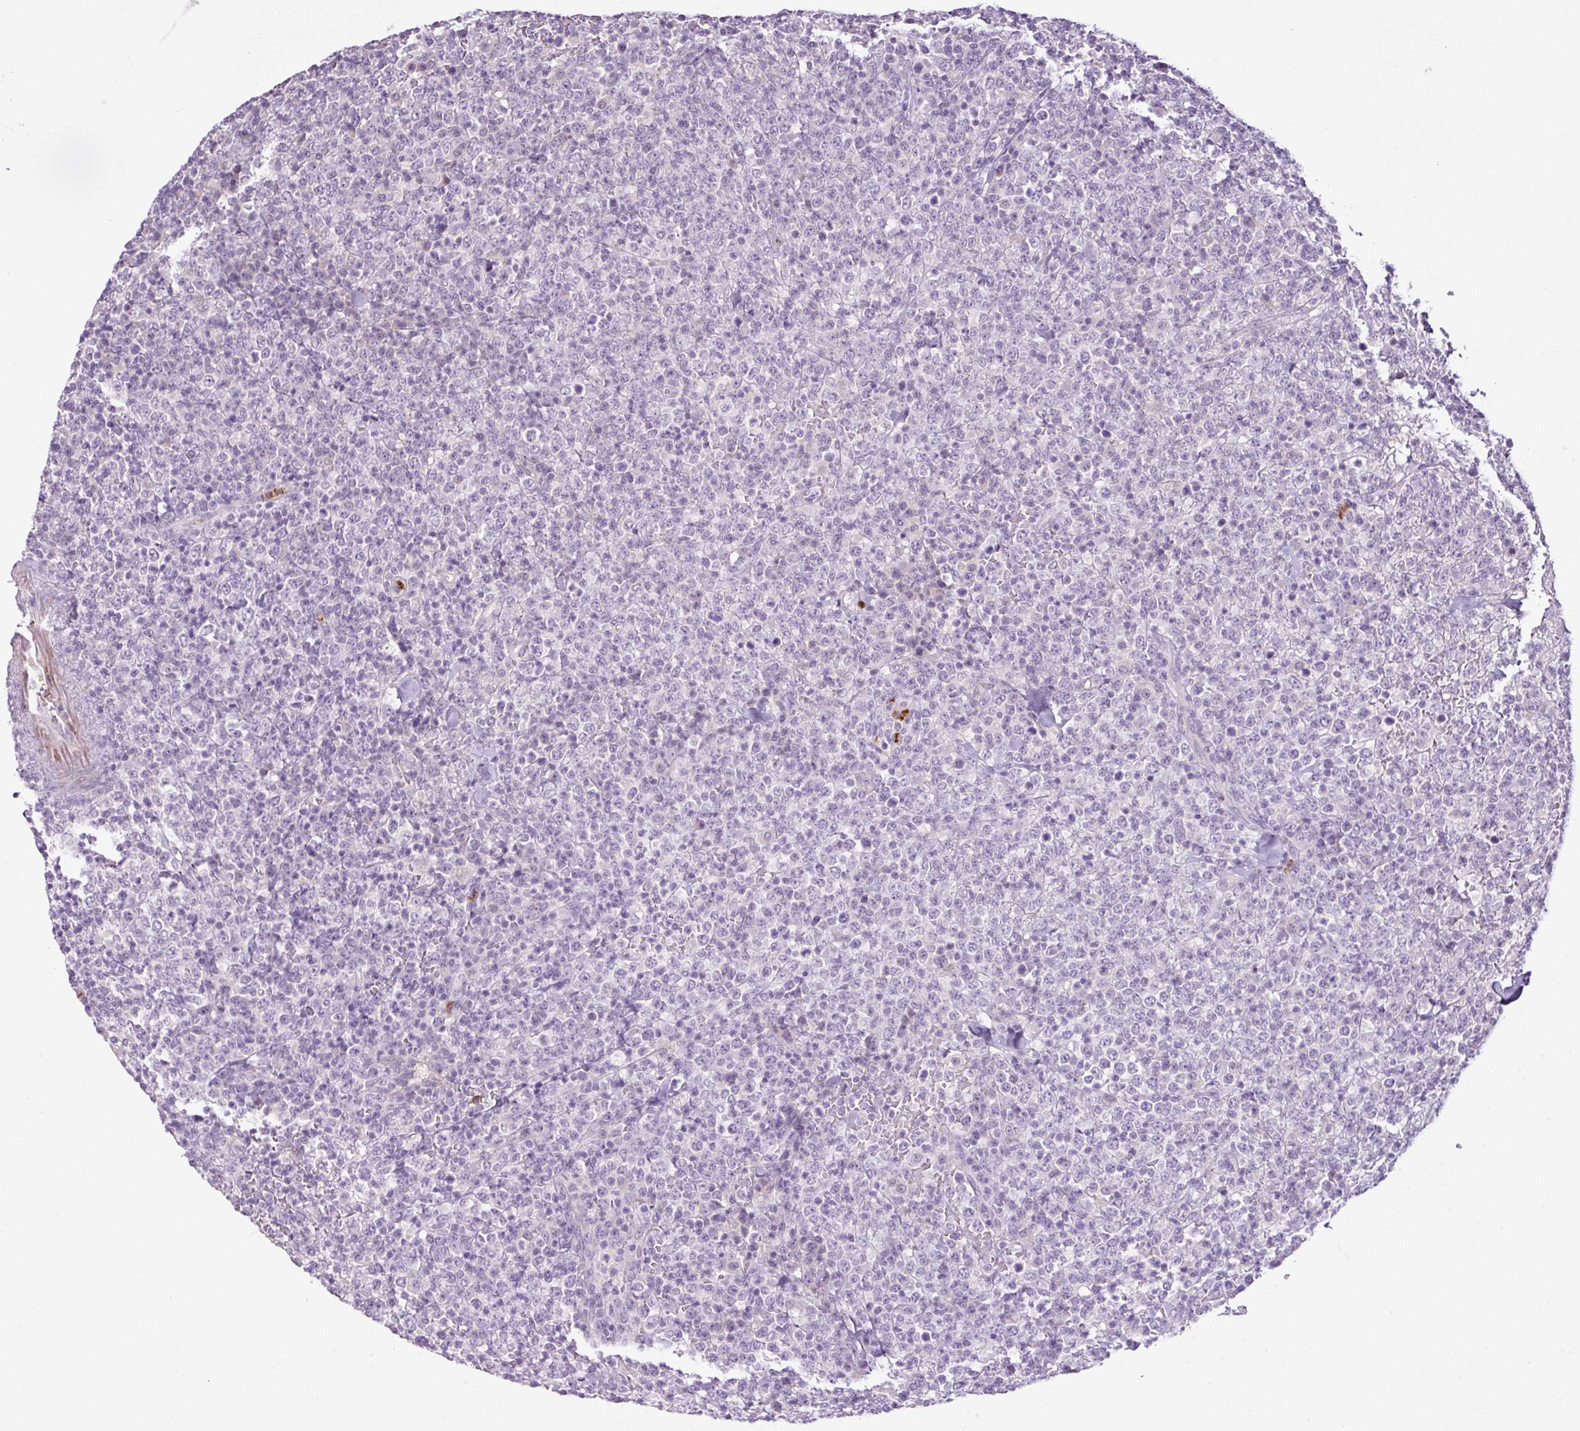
{"staining": {"intensity": "negative", "quantity": "none", "location": "none"}, "tissue": "lymphoma", "cell_type": "Tumor cells", "image_type": "cancer", "snomed": [{"axis": "morphology", "description": "Malignant lymphoma, non-Hodgkin's type, High grade"}, {"axis": "topography", "description": "Colon"}], "caption": "A high-resolution histopathology image shows IHC staining of malignant lymphoma, non-Hodgkin's type (high-grade), which exhibits no significant staining in tumor cells. (DAB (3,3'-diaminobenzidine) immunohistochemistry with hematoxylin counter stain).", "gene": "HTR3E", "patient": {"sex": "female", "age": 53}}